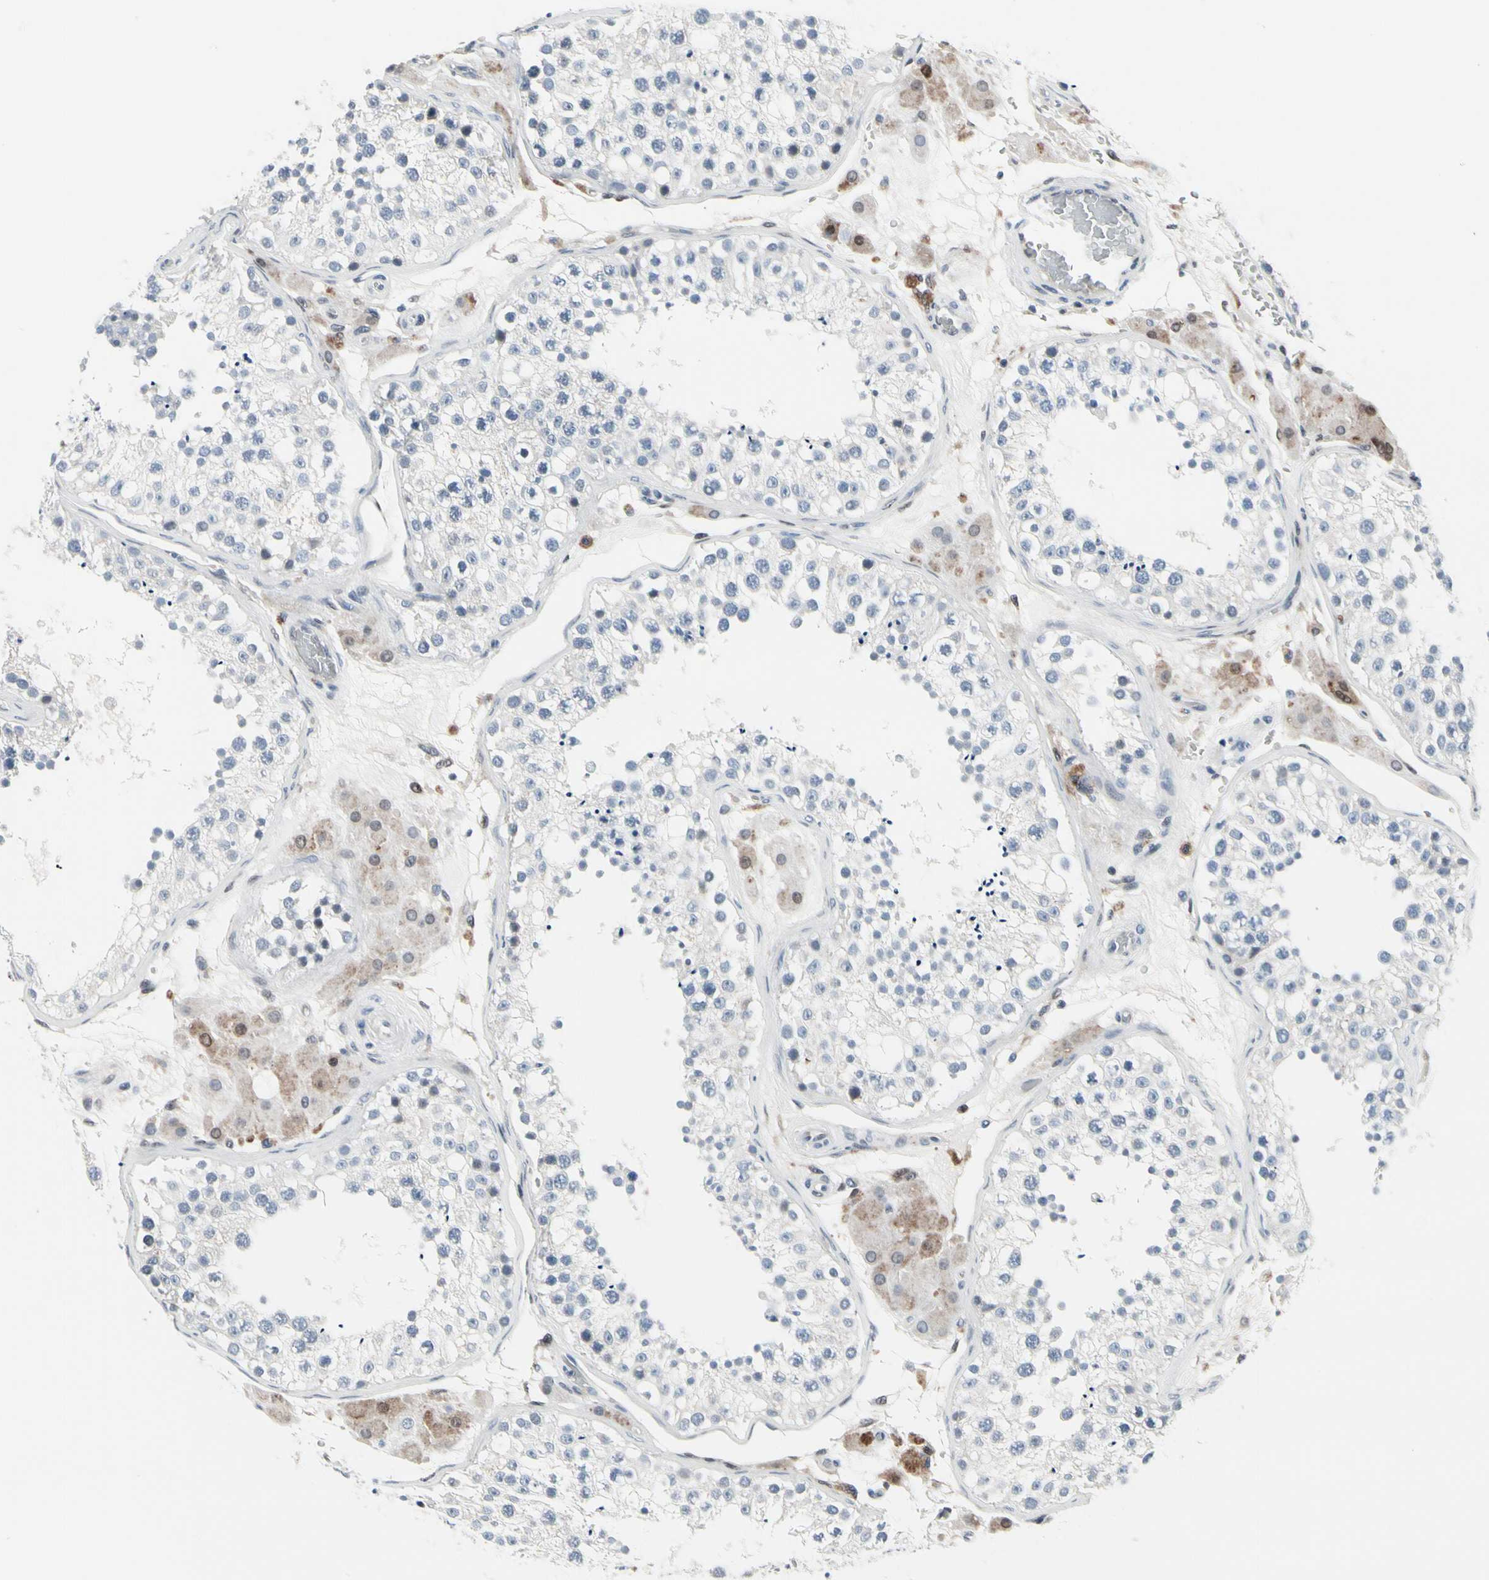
{"staining": {"intensity": "negative", "quantity": "none", "location": "none"}, "tissue": "testis", "cell_type": "Cells in seminiferous ducts", "image_type": "normal", "snomed": [{"axis": "morphology", "description": "Normal tissue, NOS"}, {"axis": "topography", "description": "Testis"}], "caption": "A high-resolution photomicrograph shows IHC staining of unremarkable testis, which displays no significant positivity in cells in seminiferous ducts.", "gene": "TXN", "patient": {"sex": "male", "age": 26}}